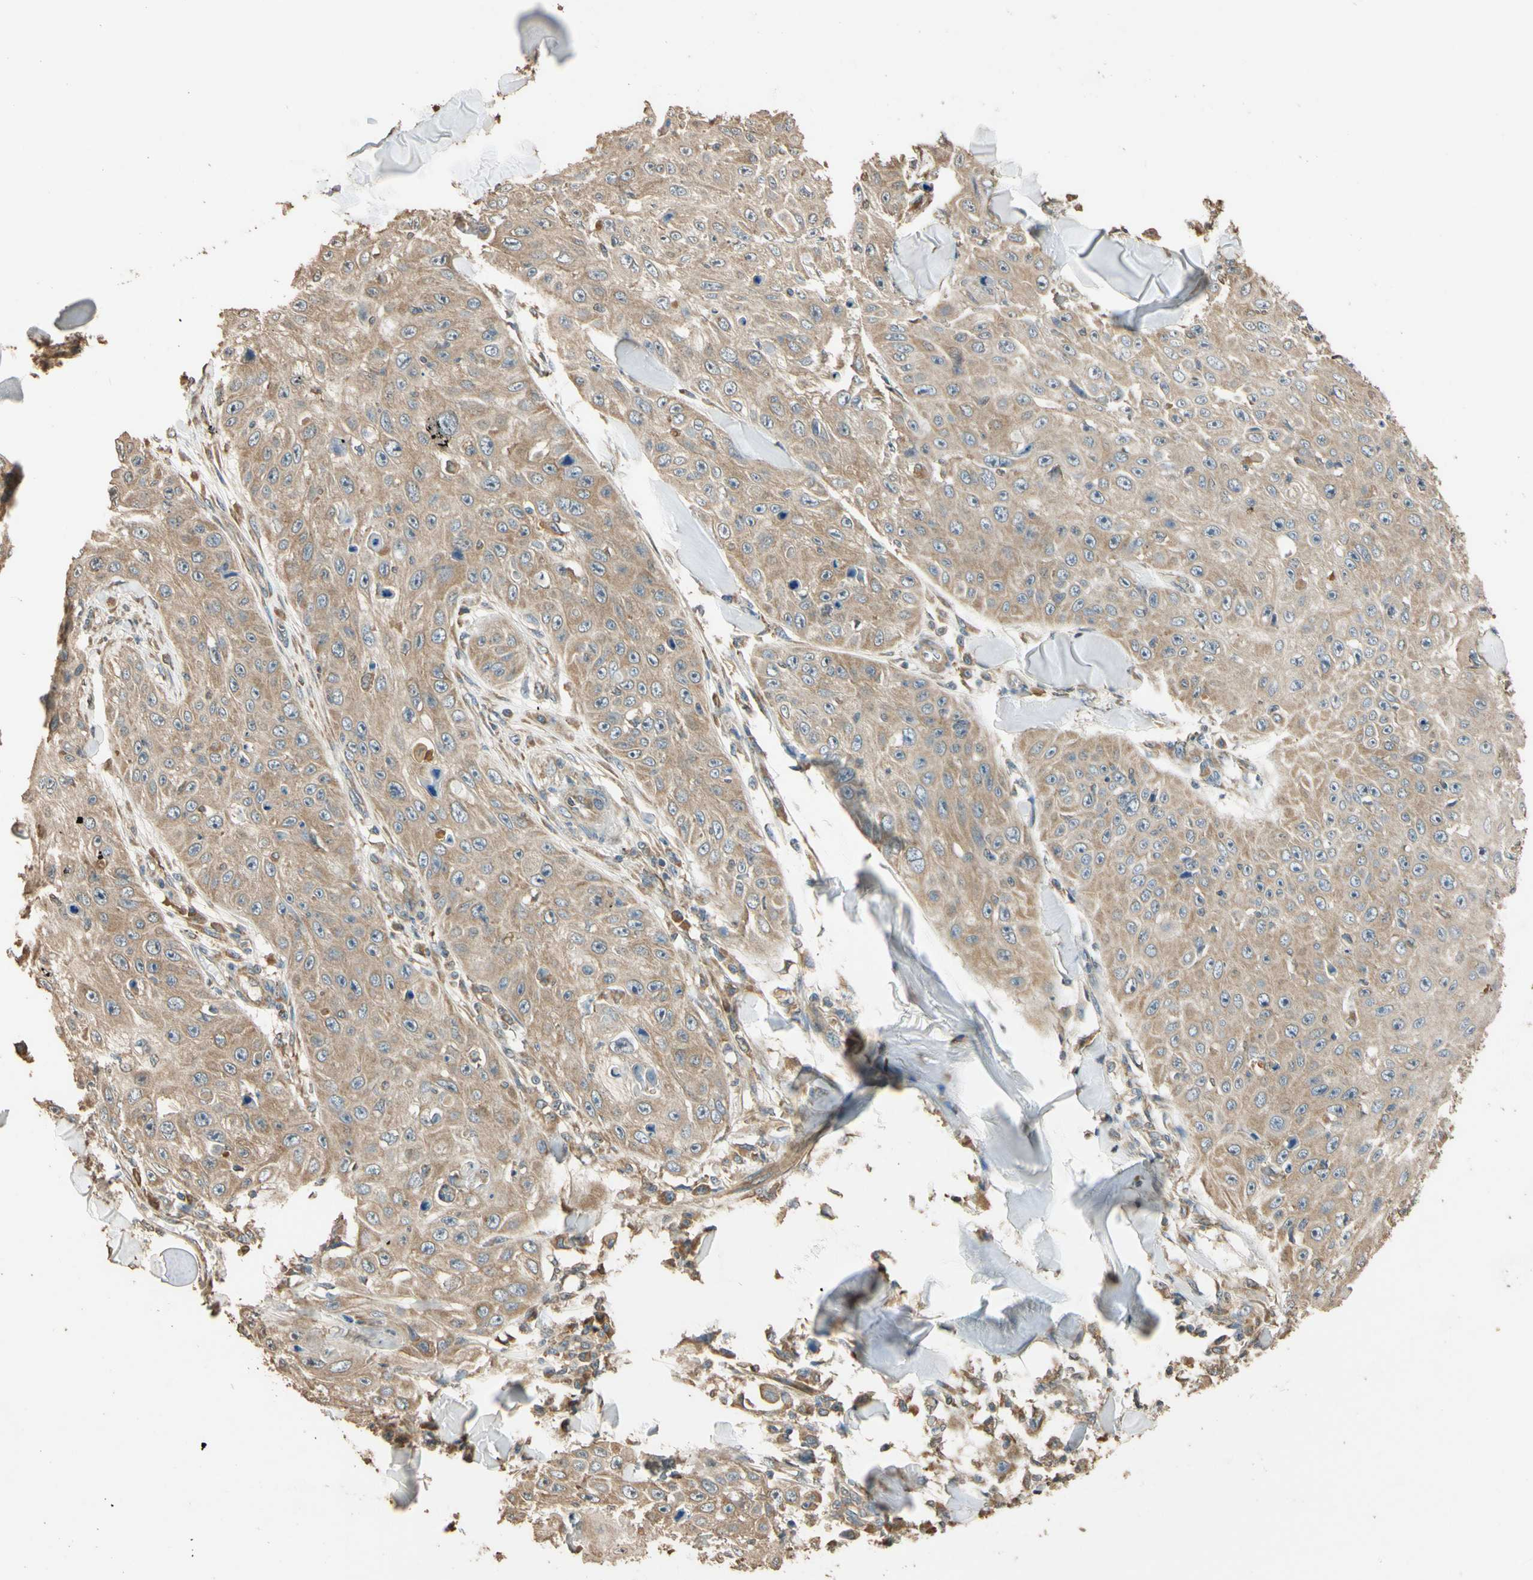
{"staining": {"intensity": "moderate", "quantity": ">75%", "location": "cytoplasmic/membranous"}, "tissue": "skin cancer", "cell_type": "Tumor cells", "image_type": "cancer", "snomed": [{"axis": "morphology", "description": "Squamous cell carcinoma, NOS"}, {"axis": "topography", "description": "Skin"}], "caption": "Skin squamous cell carcinoma was stained to show a protein in brown. There is medium levels of moderate cytoplasmic/membranous staining in about >75% of tumor cells.", "gene": "STX18", "patient": {"sex": "male", "age": 86}}